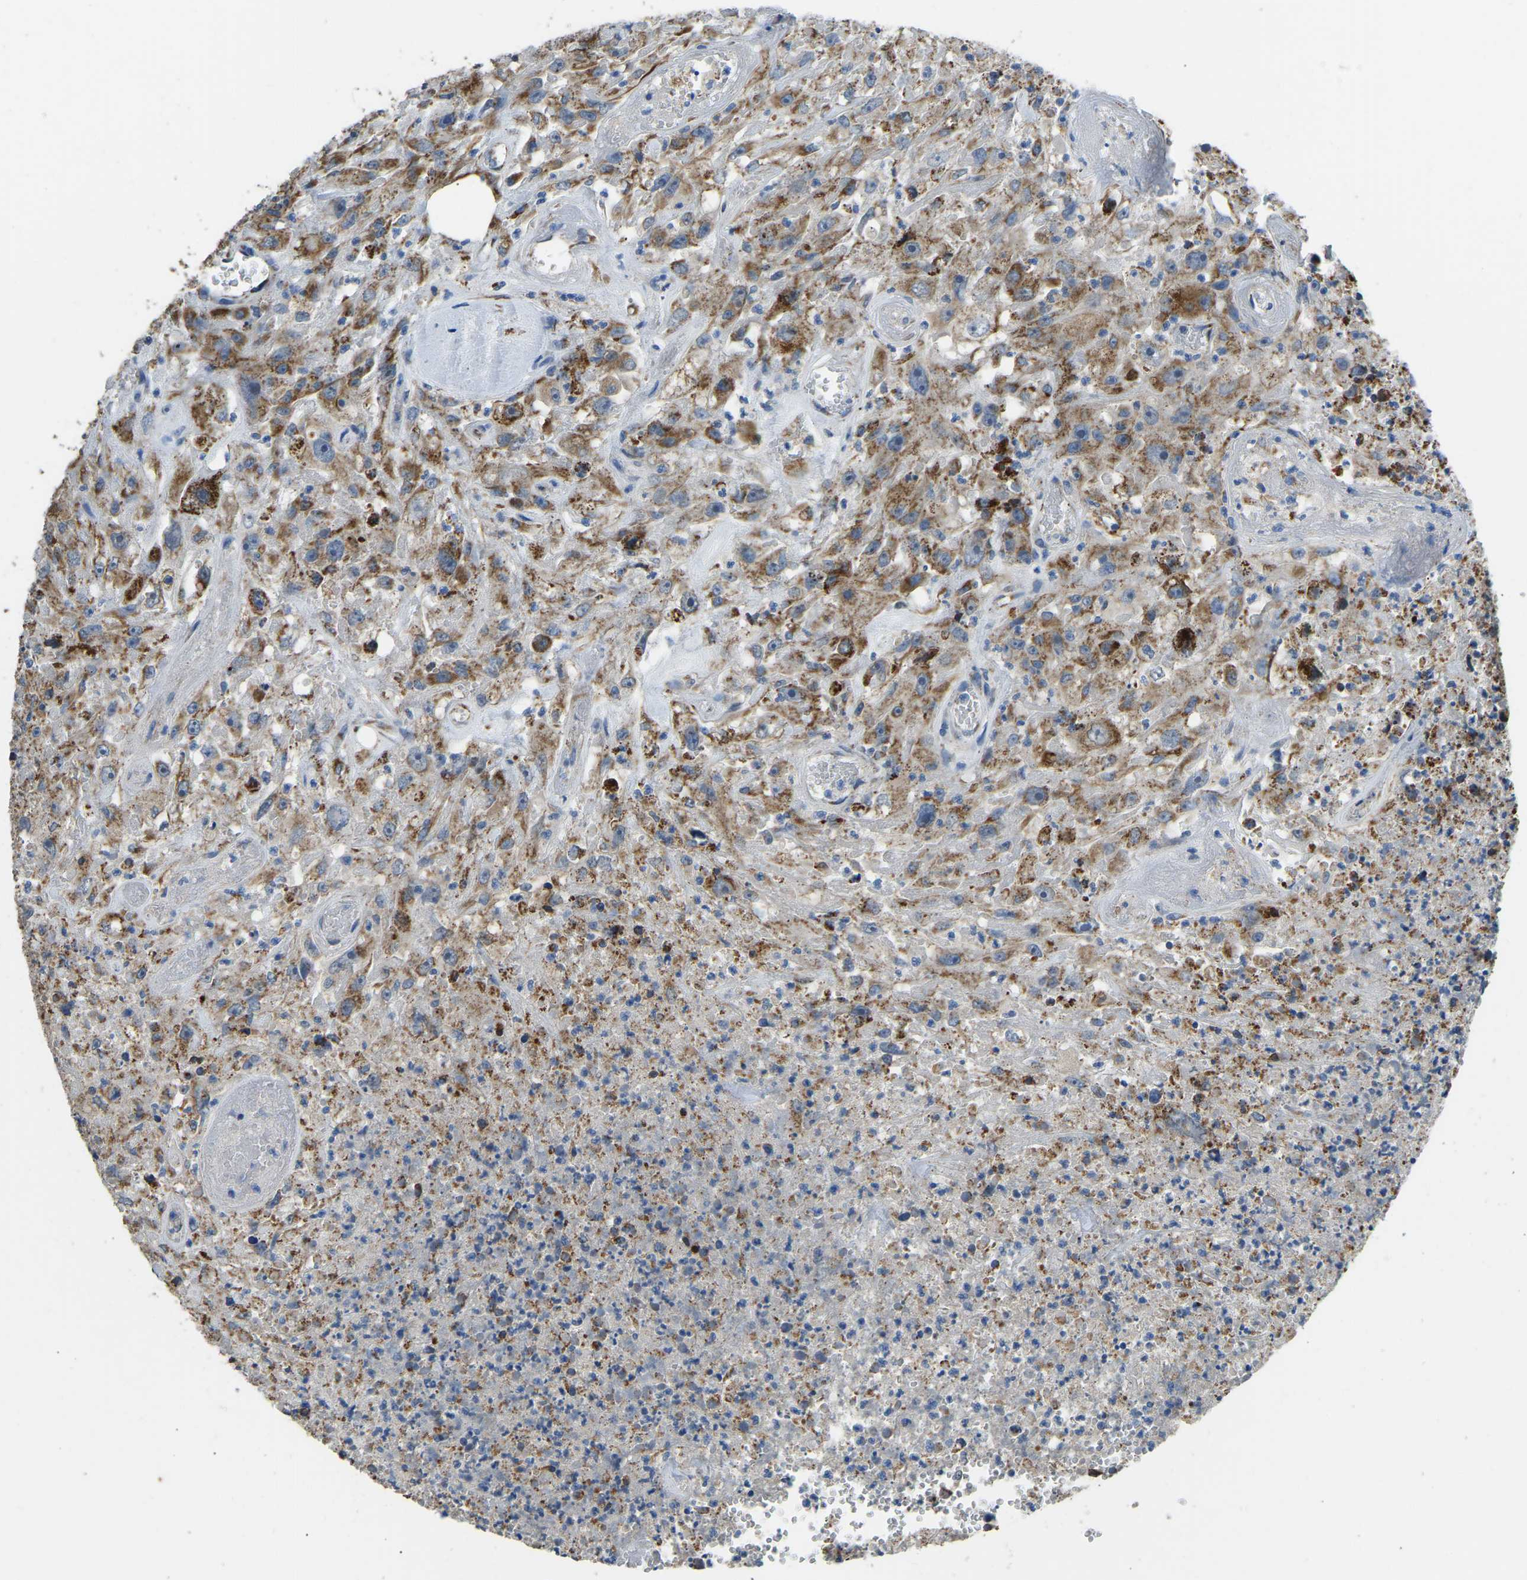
{"staining": {"intensity": "moderate", "quantity": ">75%", "location": "cytoplasmic/membranous"}, "tissue": "urothelial cancer", "cell_type": "Tumor cells", "image_type": "cancer", "snomed": [{"axis": "morphology", "description": "Urothelial carcinoma, High grade"}, {"axis": "topography", "description": "Urinary bladder"}], "caption": "Approximately >75% of tumor cells in human urothelial carcinoma (high-grade) show moderate cytoplasmic/membranous protein staining as visualized by brown immunohistochemical staining.", "gene": "ZNF200", "patient": {"sex": "male", "age": 46}}